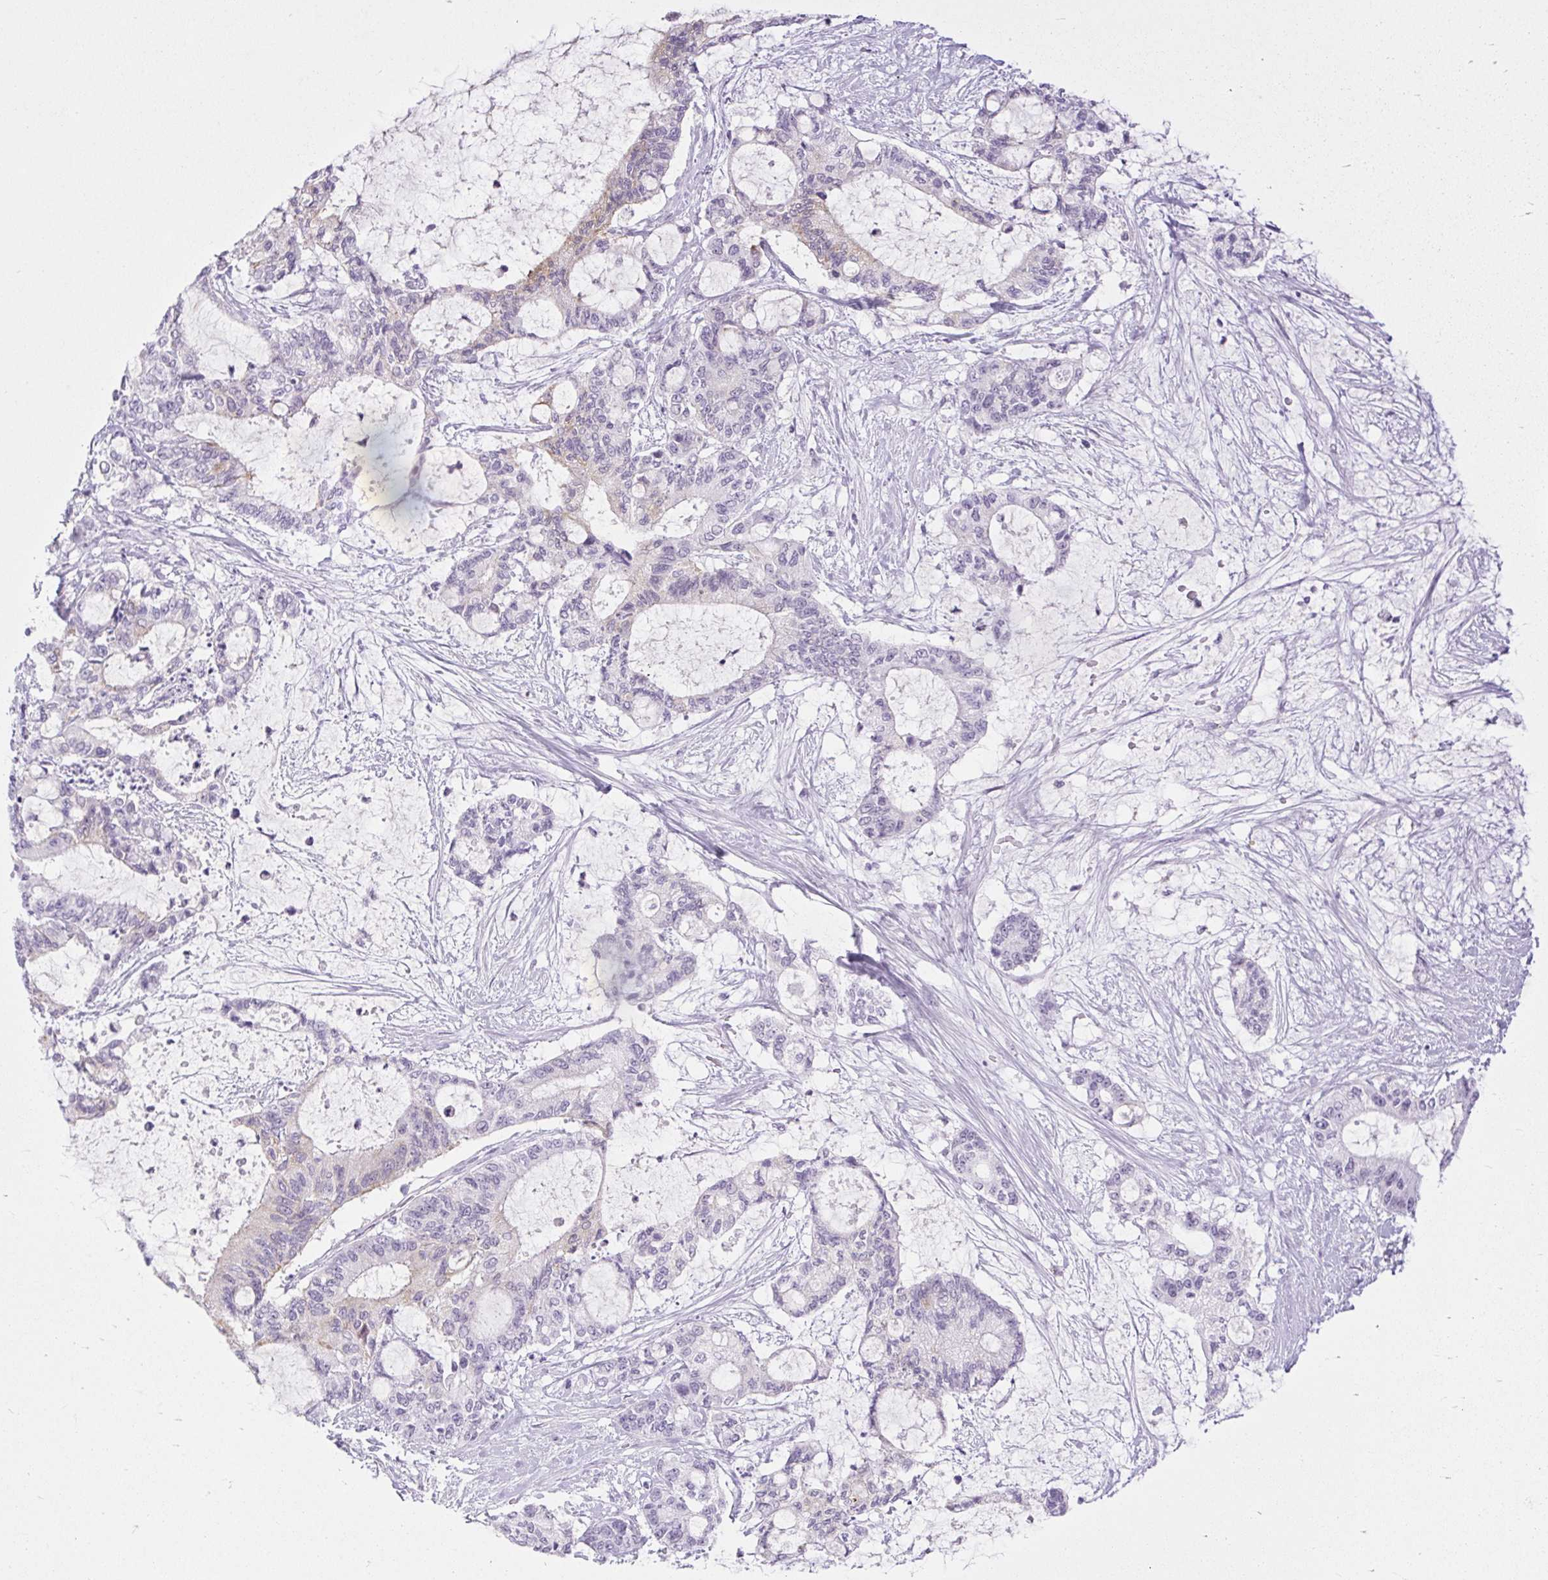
{"staining": {"intensity": "moderate", "quantity": "<25%", "location": "cytoplasmic/membranous"}, "tissue": "liver cancer", "cell_type": "Tumor cells", "image_type": "cancer", "snomed": [{"axis": "morphology", "description": "Normal tissue, NOS"}, {"axis": "morphology", "description": "Cholangiocarcinoma"}, {"axis": "topography", "description": "Liver"}, {"axis": "topography", "description": "Peripheral nerve tissue"}], "caption": "Human liver cancer stained with a protein marker reveals moderate staining in tumor cells.", "gene": "BCAS1", "patient": {"sex": "female", "age": 73}}